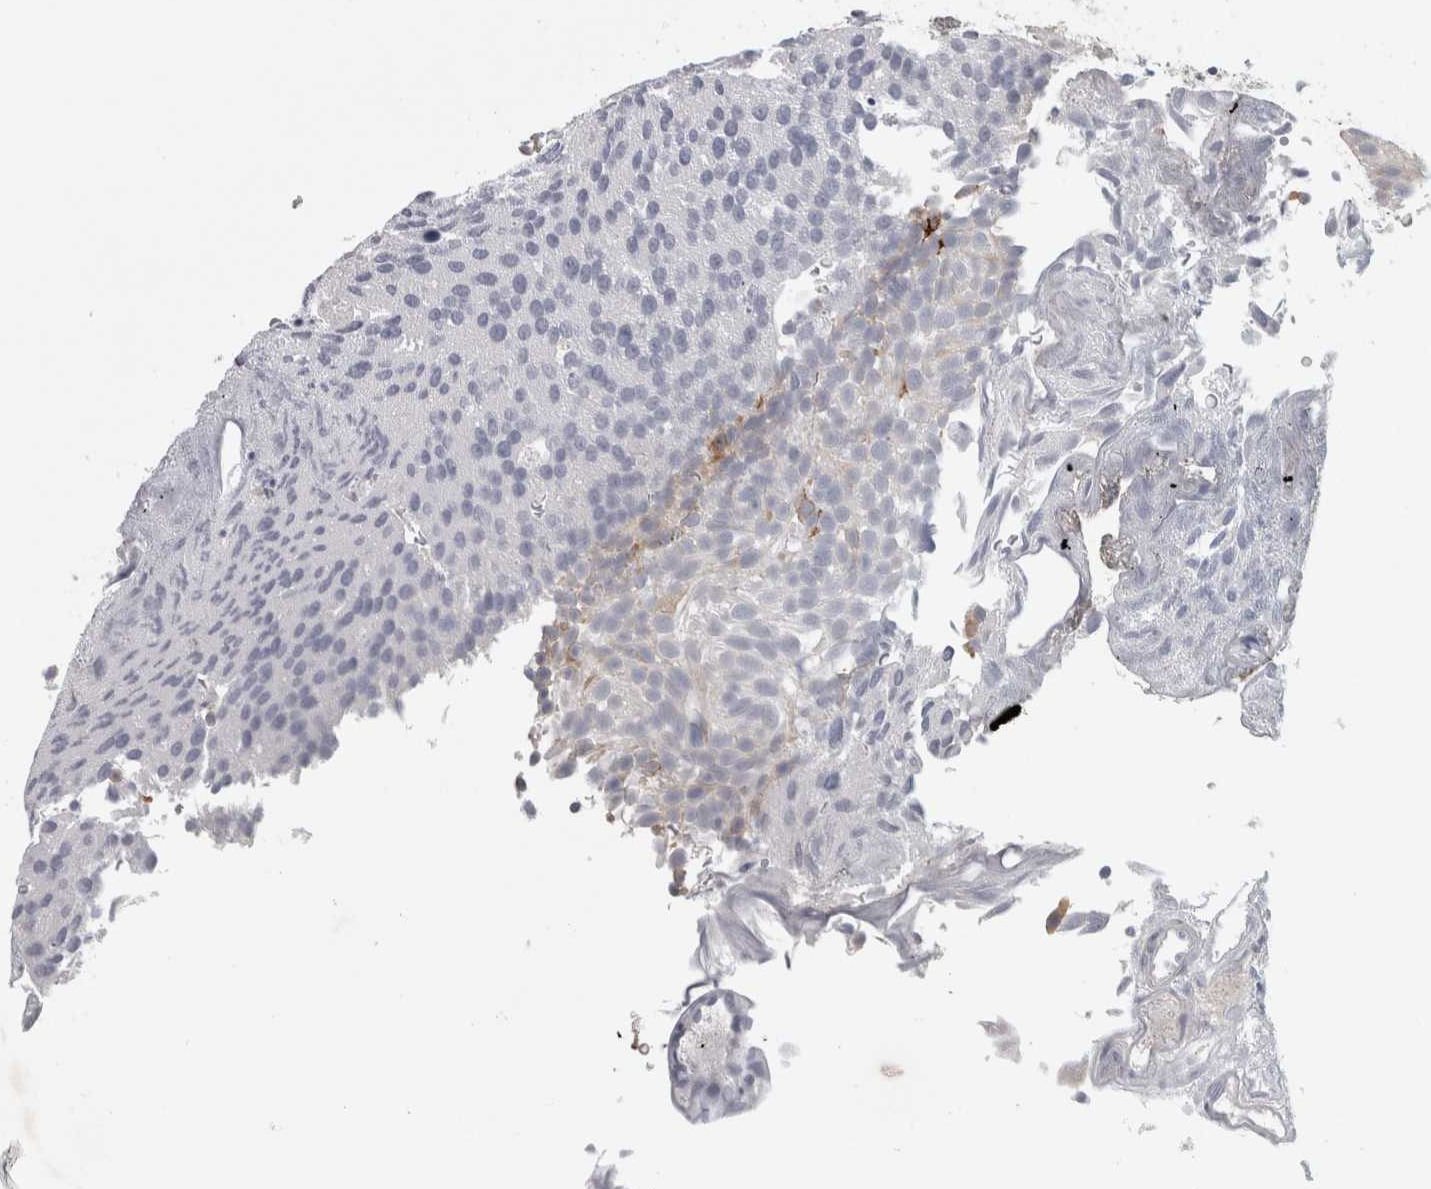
{"staining": {"intensity": "moderate", "quantity": "<25%", "location": "cytoplasmic/membranous"}, "tissue": "urothelial cancer", "cell_type": "Tumor cells", "image_type": "cancer", "snomed": [{"axis": "morphology", "description": "Urothelial carcinoma, Low grade"}, {"axis": "topography", "description": "Urinary bladder"}], "caption": "A photomicrograph of human urothelial cancer stained for a protein exhibits moderate cytoplasmic/membranous brown staining in tumor cells.", "gene": "PTPRN2", "patient": {"sex": "male", "age": 78}}